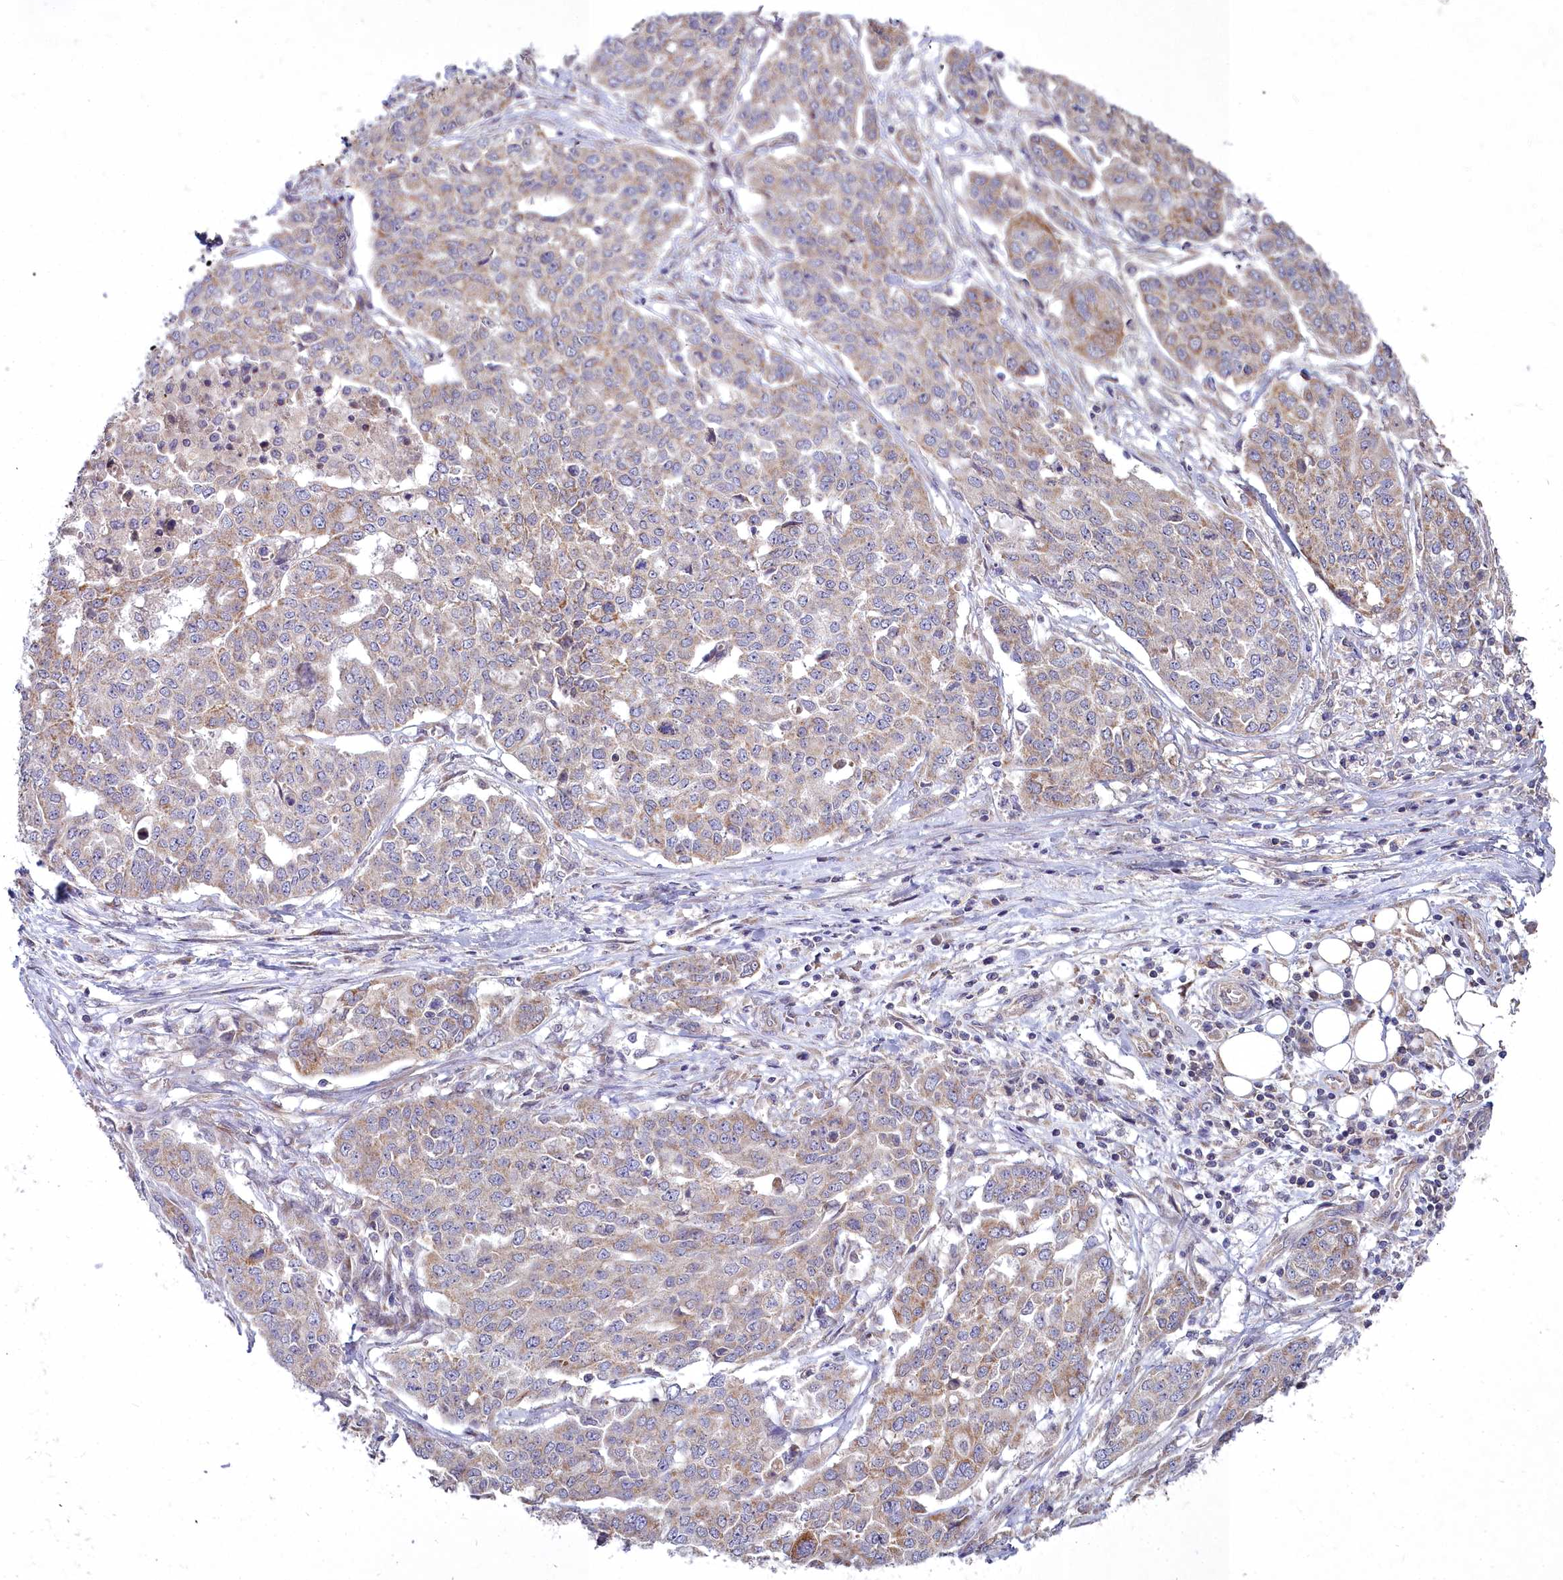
{"staining": {"intensity": "weak", "quantity": ">75%", "location": "cytoplasmic/membranous"}, "tissue": "ovarian cancer", "cell_type": "Tumor cells", "image_type": "cancer", "snomed": [{"axis": "morphology", "description": "Cystadenocarcinoma, serous, NOS"}, {"axis": "topography", "description": "Soft tissue"}, {"axis": "topography", "description": "Ovary"}], "caption": "DAB (3,3'-diaminobenzidine) immunohistochemical staining of ovarian cancer reveals weak cytoplasmic/membranous protein expression in about >75% of tumor cells. Using DAB (brown) and hematoxylin (blue) stains, captured at high magnification using brightfield microscopy.", "gene": "MICU2", "patient": {"sex": "female", "age": 57}}